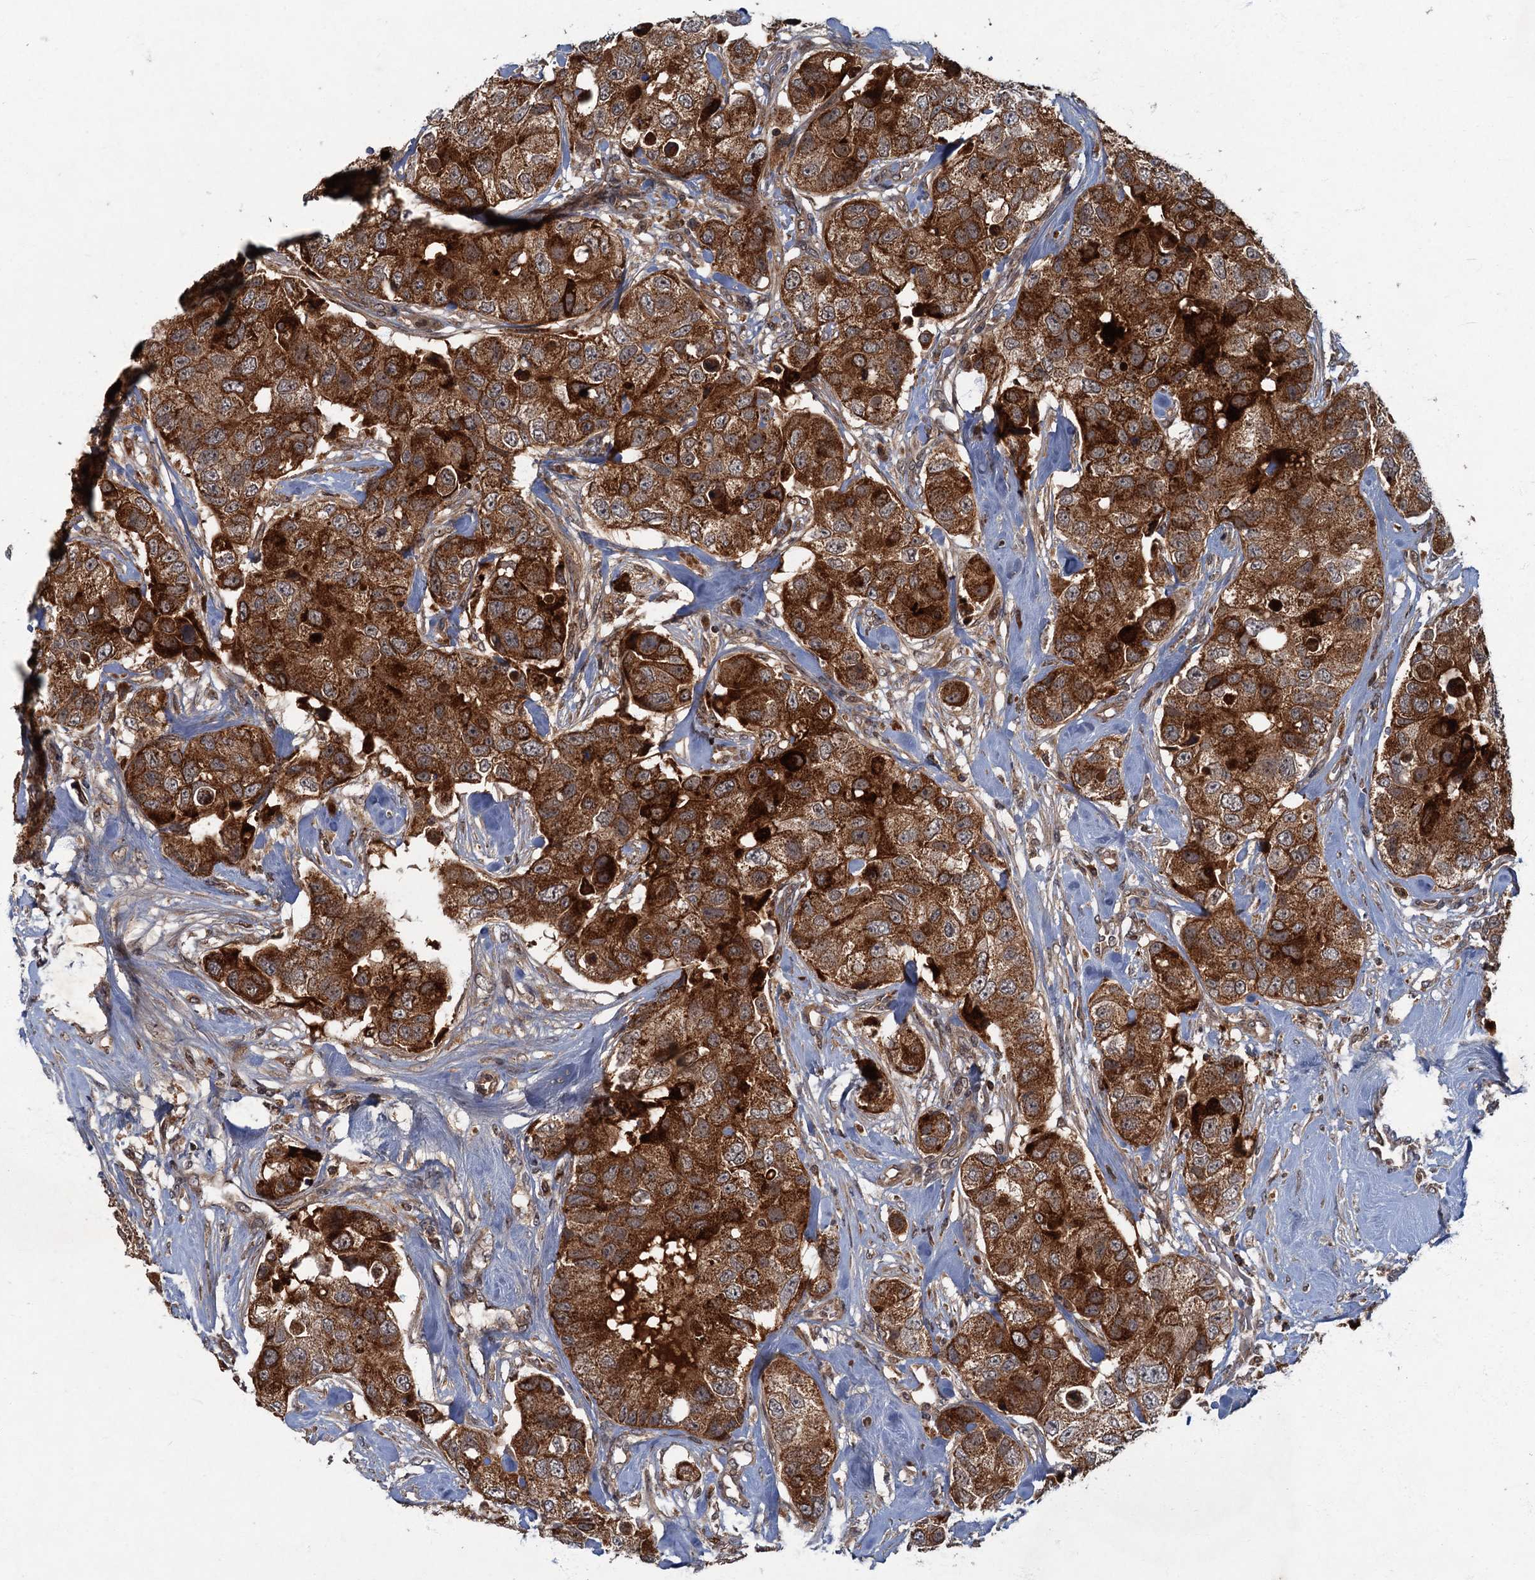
{"staining": {"intensity": "strong", "quantity": ">75%", "location": "cytoplasmic/membranous"}, "tissue": "breast cancer", "cell_type": "Tumor cells", "image_type": "cancer", "snomed": [{"axis": "morphology", "description": "Duct carcinoma"}, {"axis": "topography", "description": "Breast"}], "caption": "Breast infiltrating ductal carcinoma stained with a brown dye displays strong cytoplasmic/membranous positive positivity in approximately >75% of tumor cells.", "gene": "SLC11A2", "patient": {"sex": "female", "age": 62}}